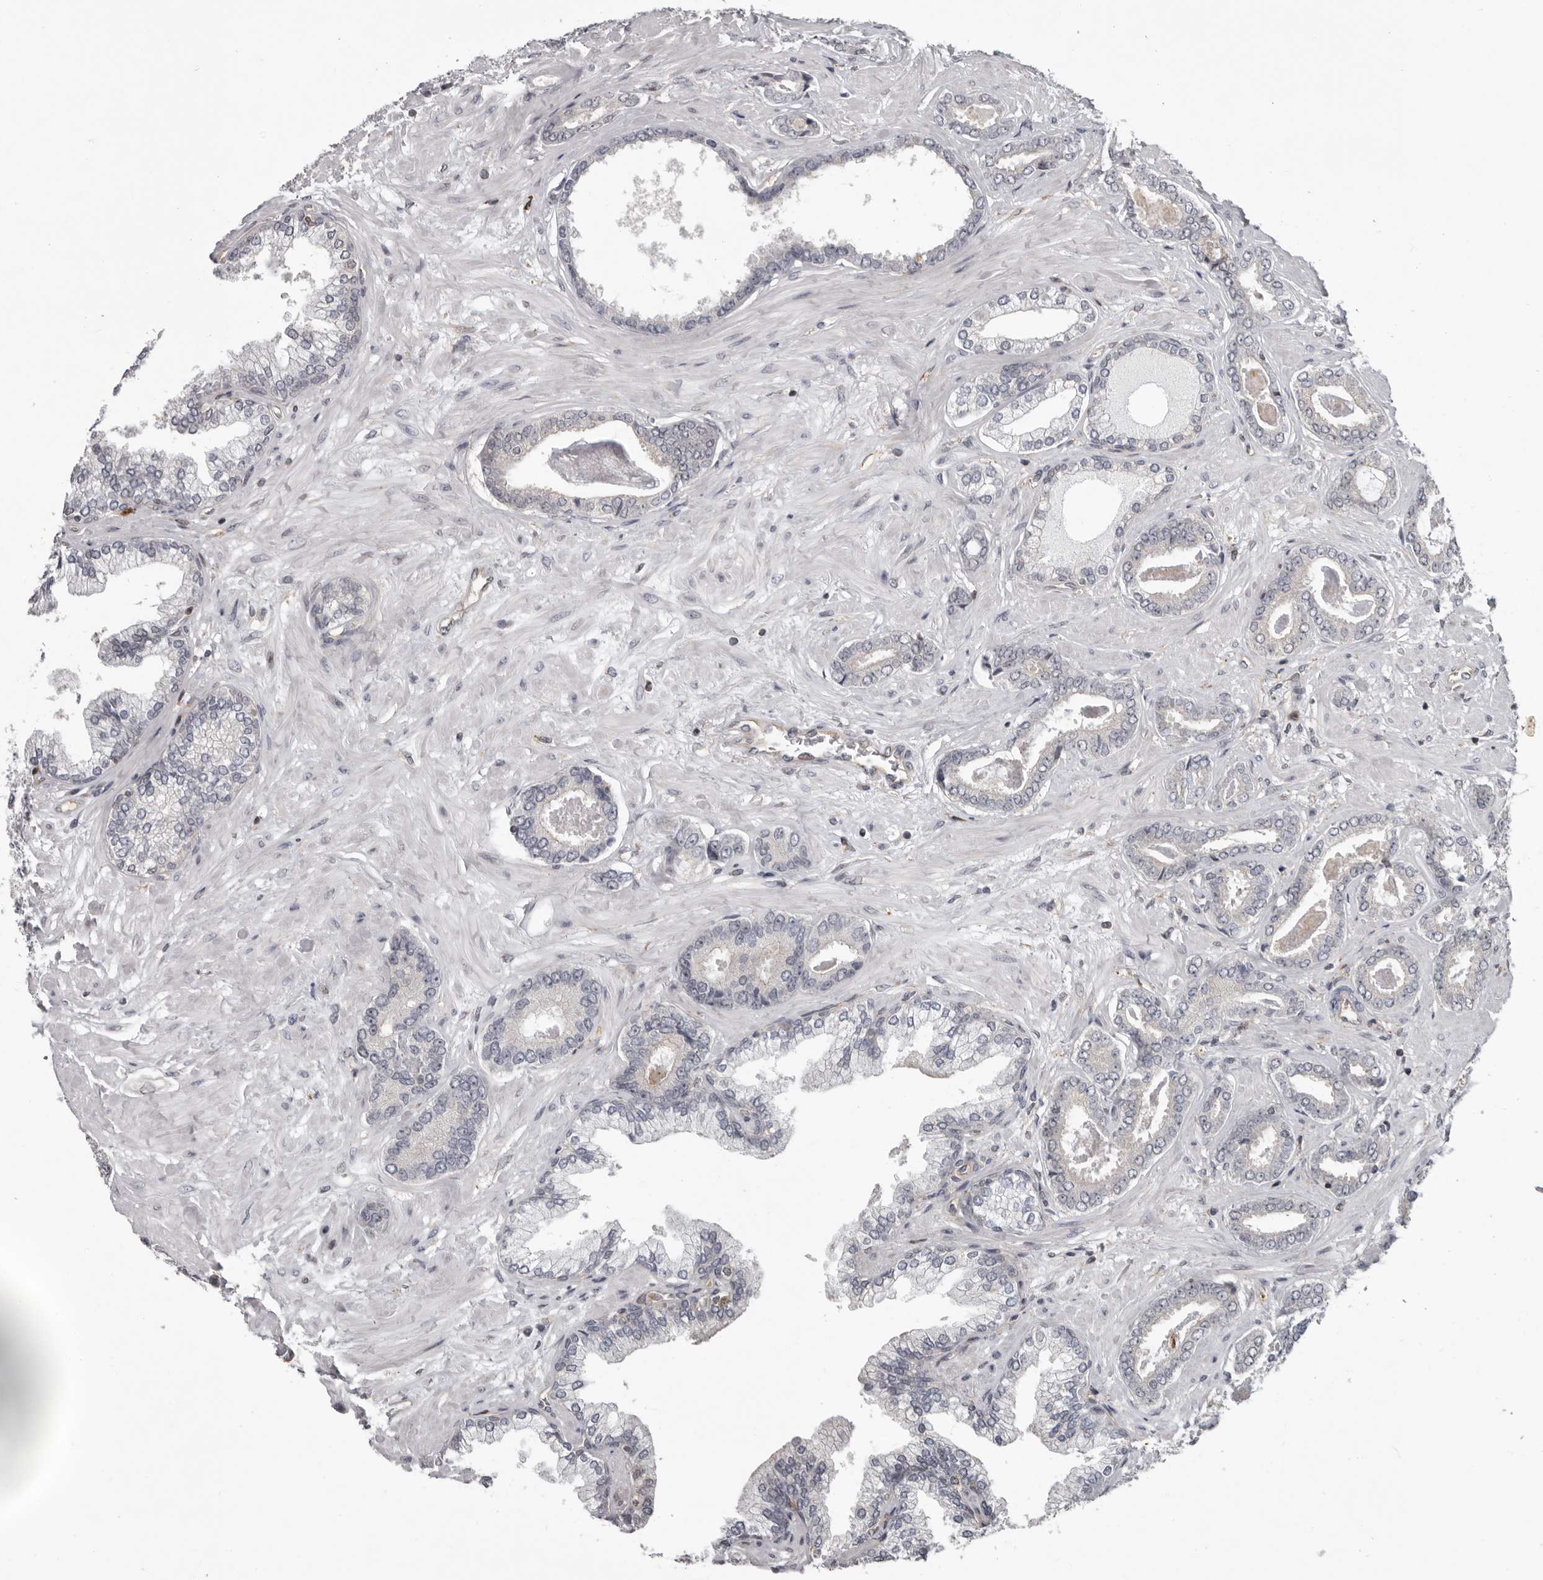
{"staining": {"intensity": "negative", "quantity": "none", "location": "none"}, "tissue": "prostate cancer", "cell_type": "Tumor cells", "image_type": "cancer", "snomed": [{"axis": "morphology", "description": "Adenocarcinoma, Low grade"}, {"axis": "topography", "description": "Prostate"}], "caption": "Prostate low-grade adenocarcinoma stained for a protein using IHC demonstrates no staining tumor cells.", "gene": "FGFR4", "patient": {"sex": "male", "age": 71}}